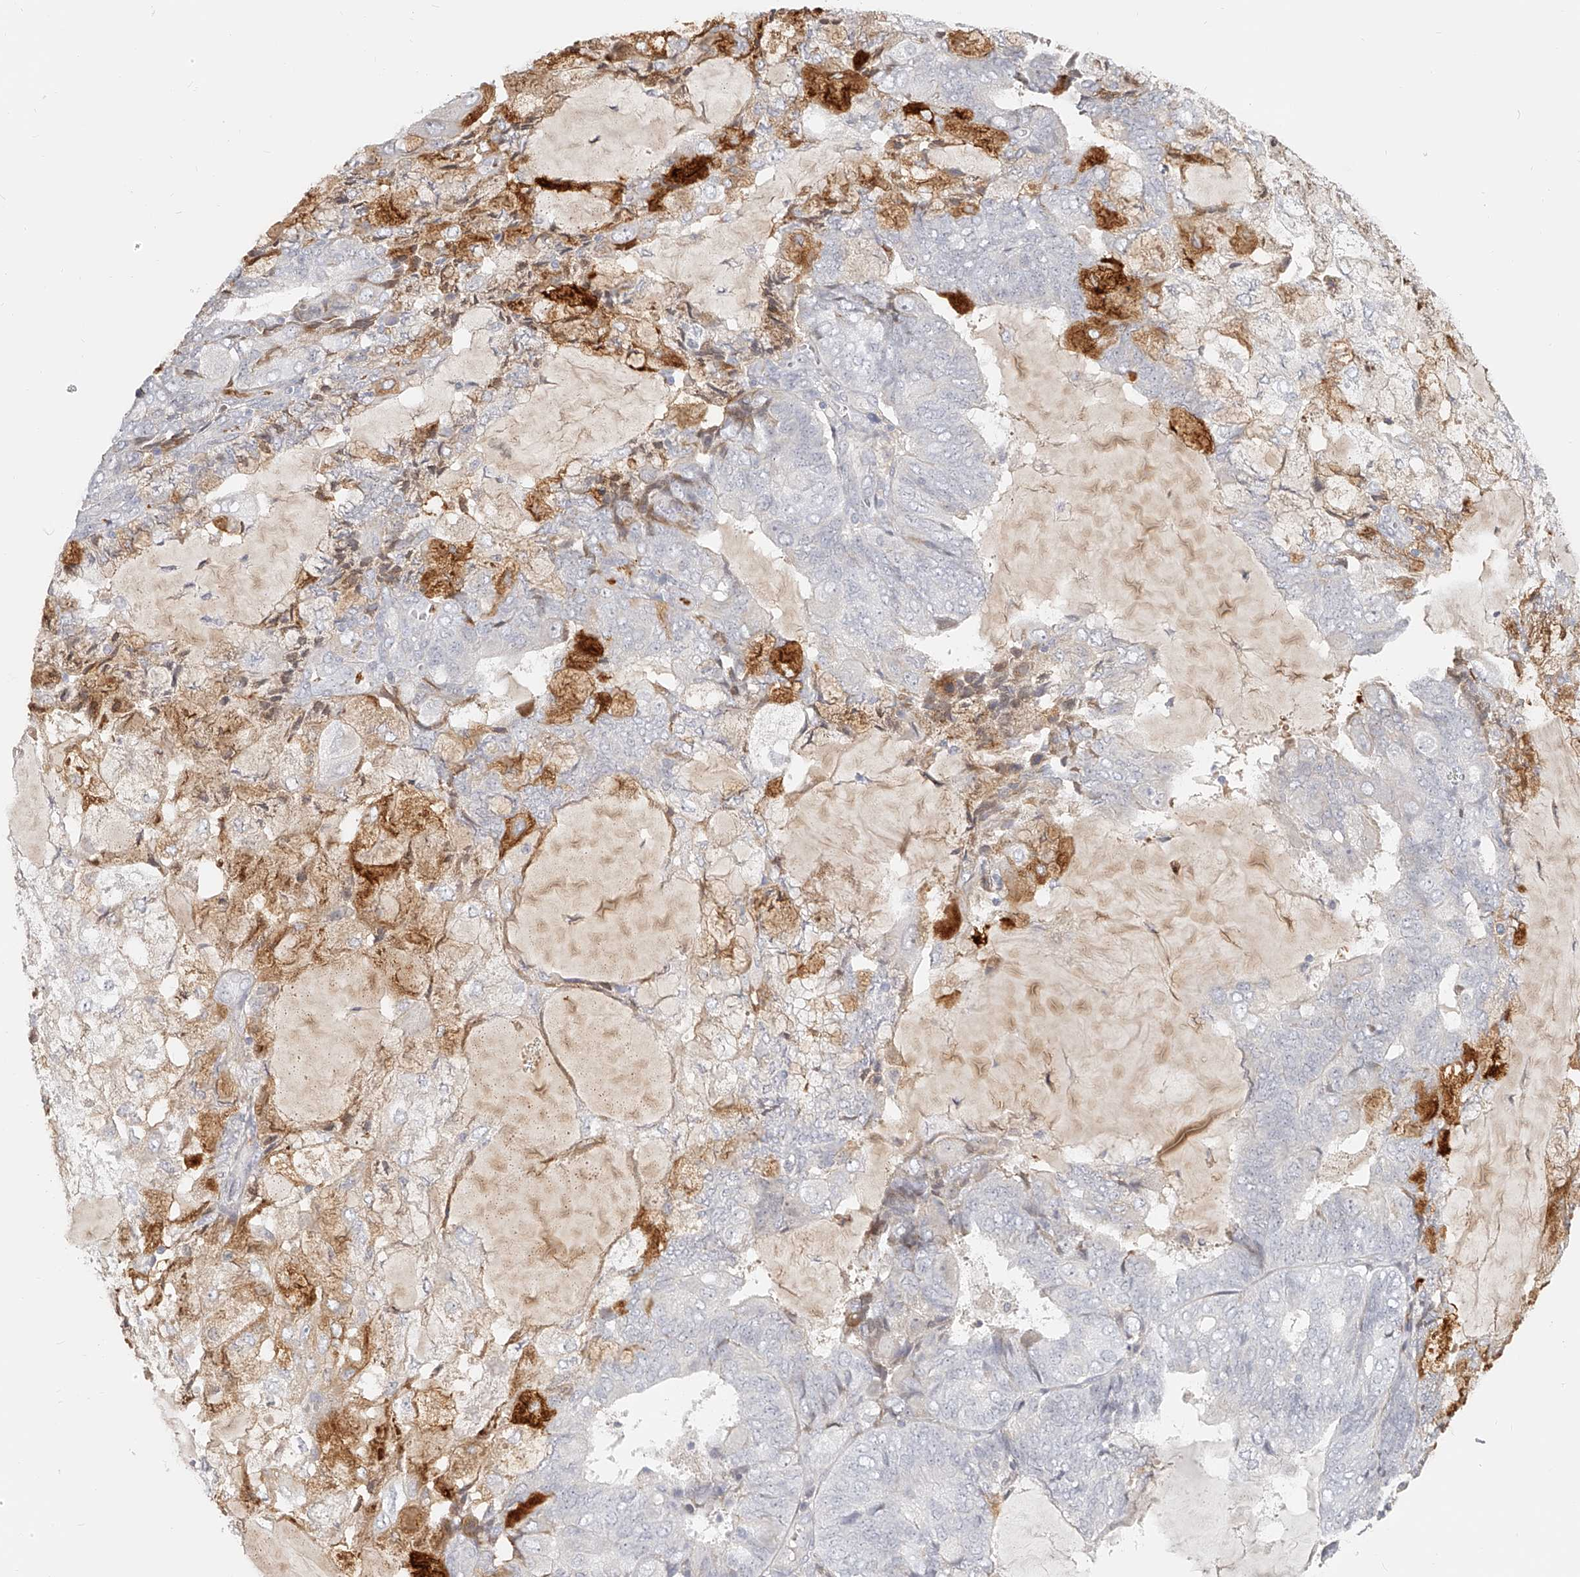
{"staining": {"intensity": "moderate", "quantity": "25%-75%", "location": "cytoplasmic/membranous"}, "tissue": "endometrial cancer", "cell_type": "Tumor cells", "image_type": "cancer", "snomed": [{"axis": "morphology", "description": "Adenocarcinoma, NOS"}, {"axis": "topography", "description": "Endometrium"}], "caption": "Brown immunohistochemical staining in human endometrial adenocarcinoma shows moderate cytoplasmic/membranous positivity in about 25%-75% of tumor cells.", "gene": "ITGB3", "patient": {"sex": "female", "age": 81}}